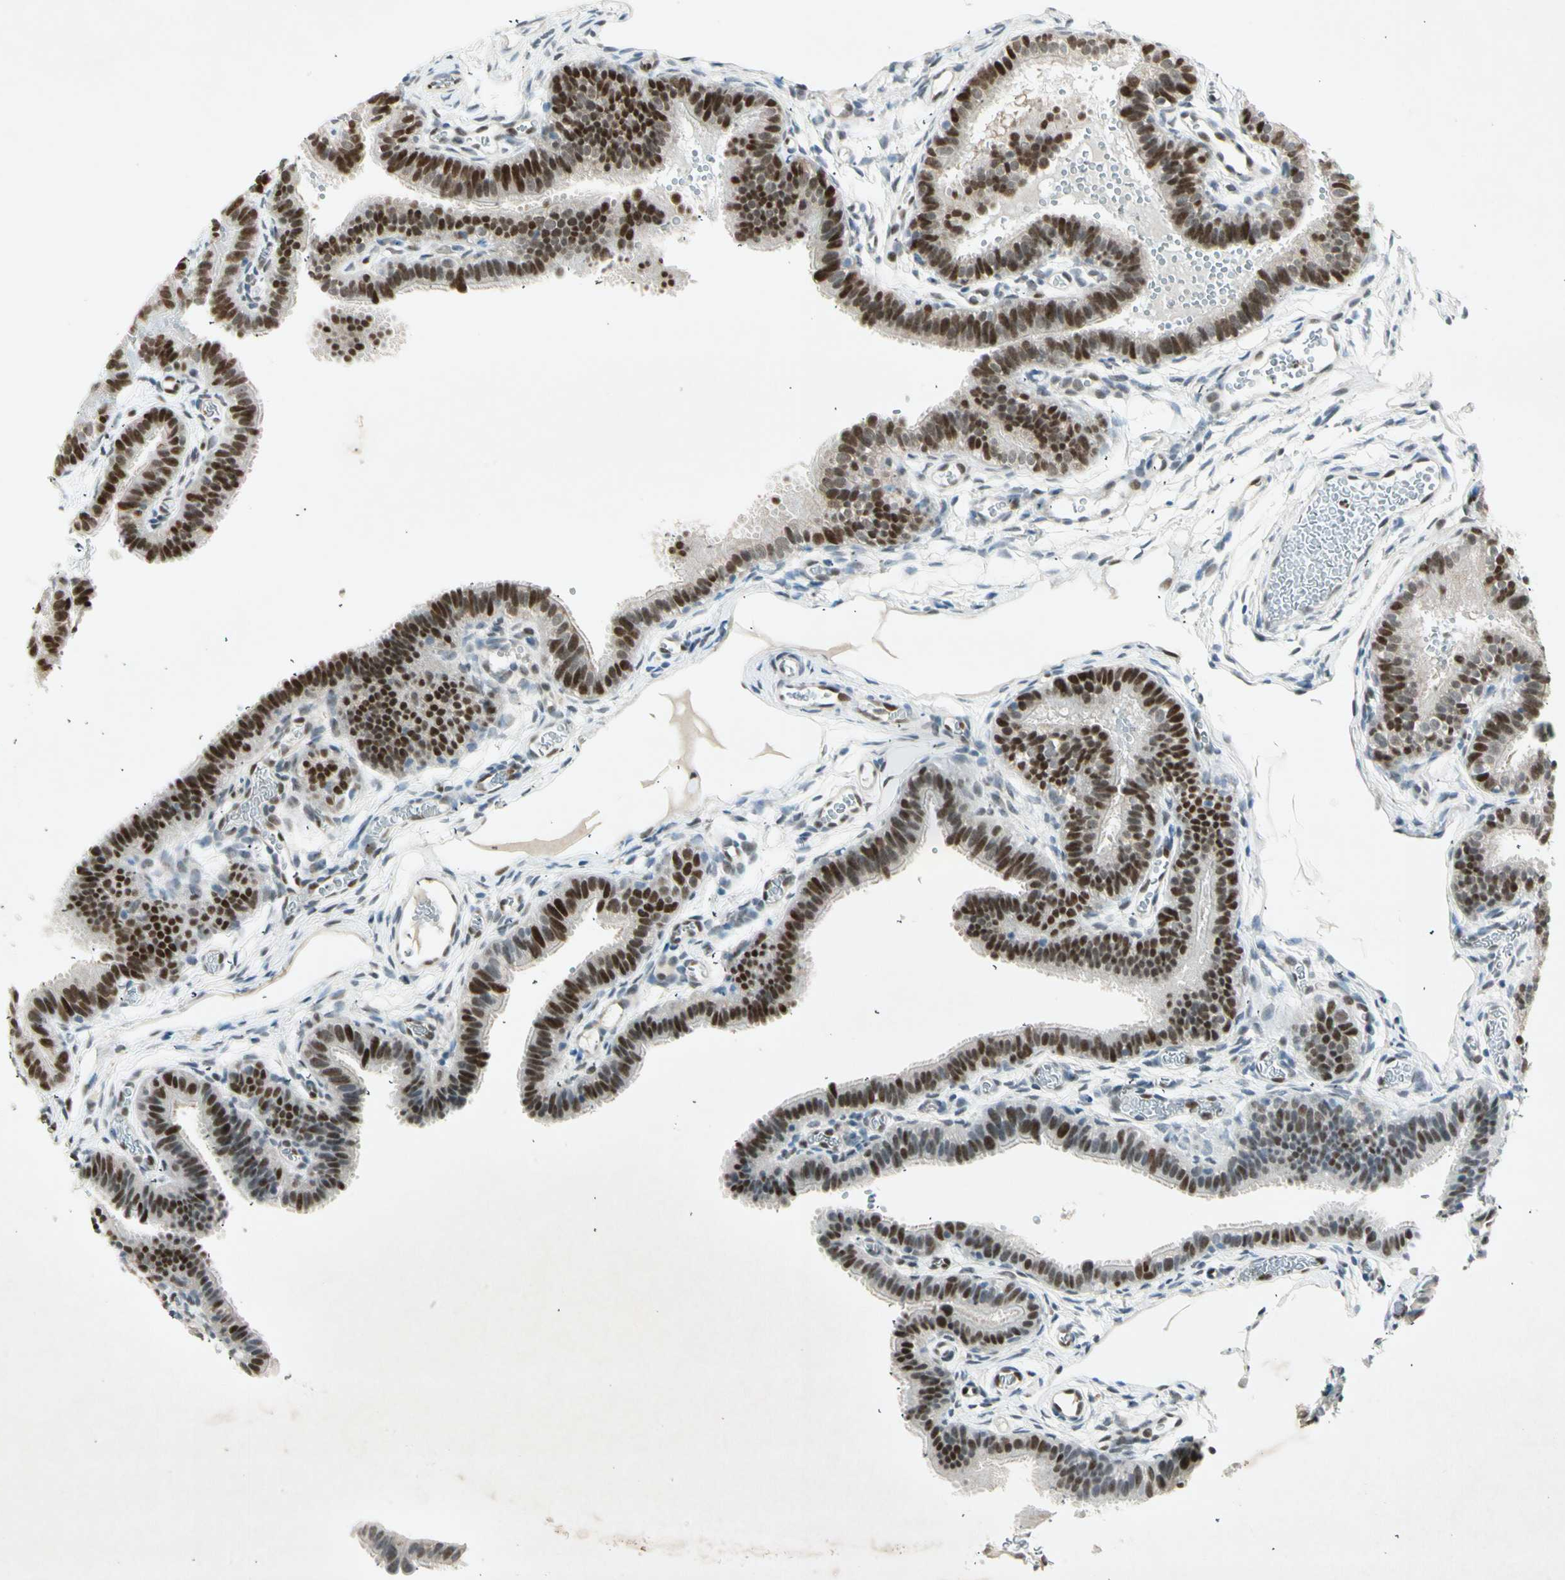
{"staining": {"intensity": "strong", "quantity": ">75%", "location": "nuclear"}, "tissue": "fallopian tube", "cell_type": "Glandular cells", "image_type": "normal", "snomed": [{"axis": "morphology", "description": "Normal tissue, NOS"}, {"axis": "topography", "description": "Fallopian tube"}, {"axis": "topography", "description": "Placenta"}], "caption": "A histopathology image showing strong nuclear positivity in approximately >75% of glandular cells in normal fallopian tube, as visualized by brown immunohistochemical staining.", "gene": "RNF43", "patient": {"sex": "female", "age": 34}}